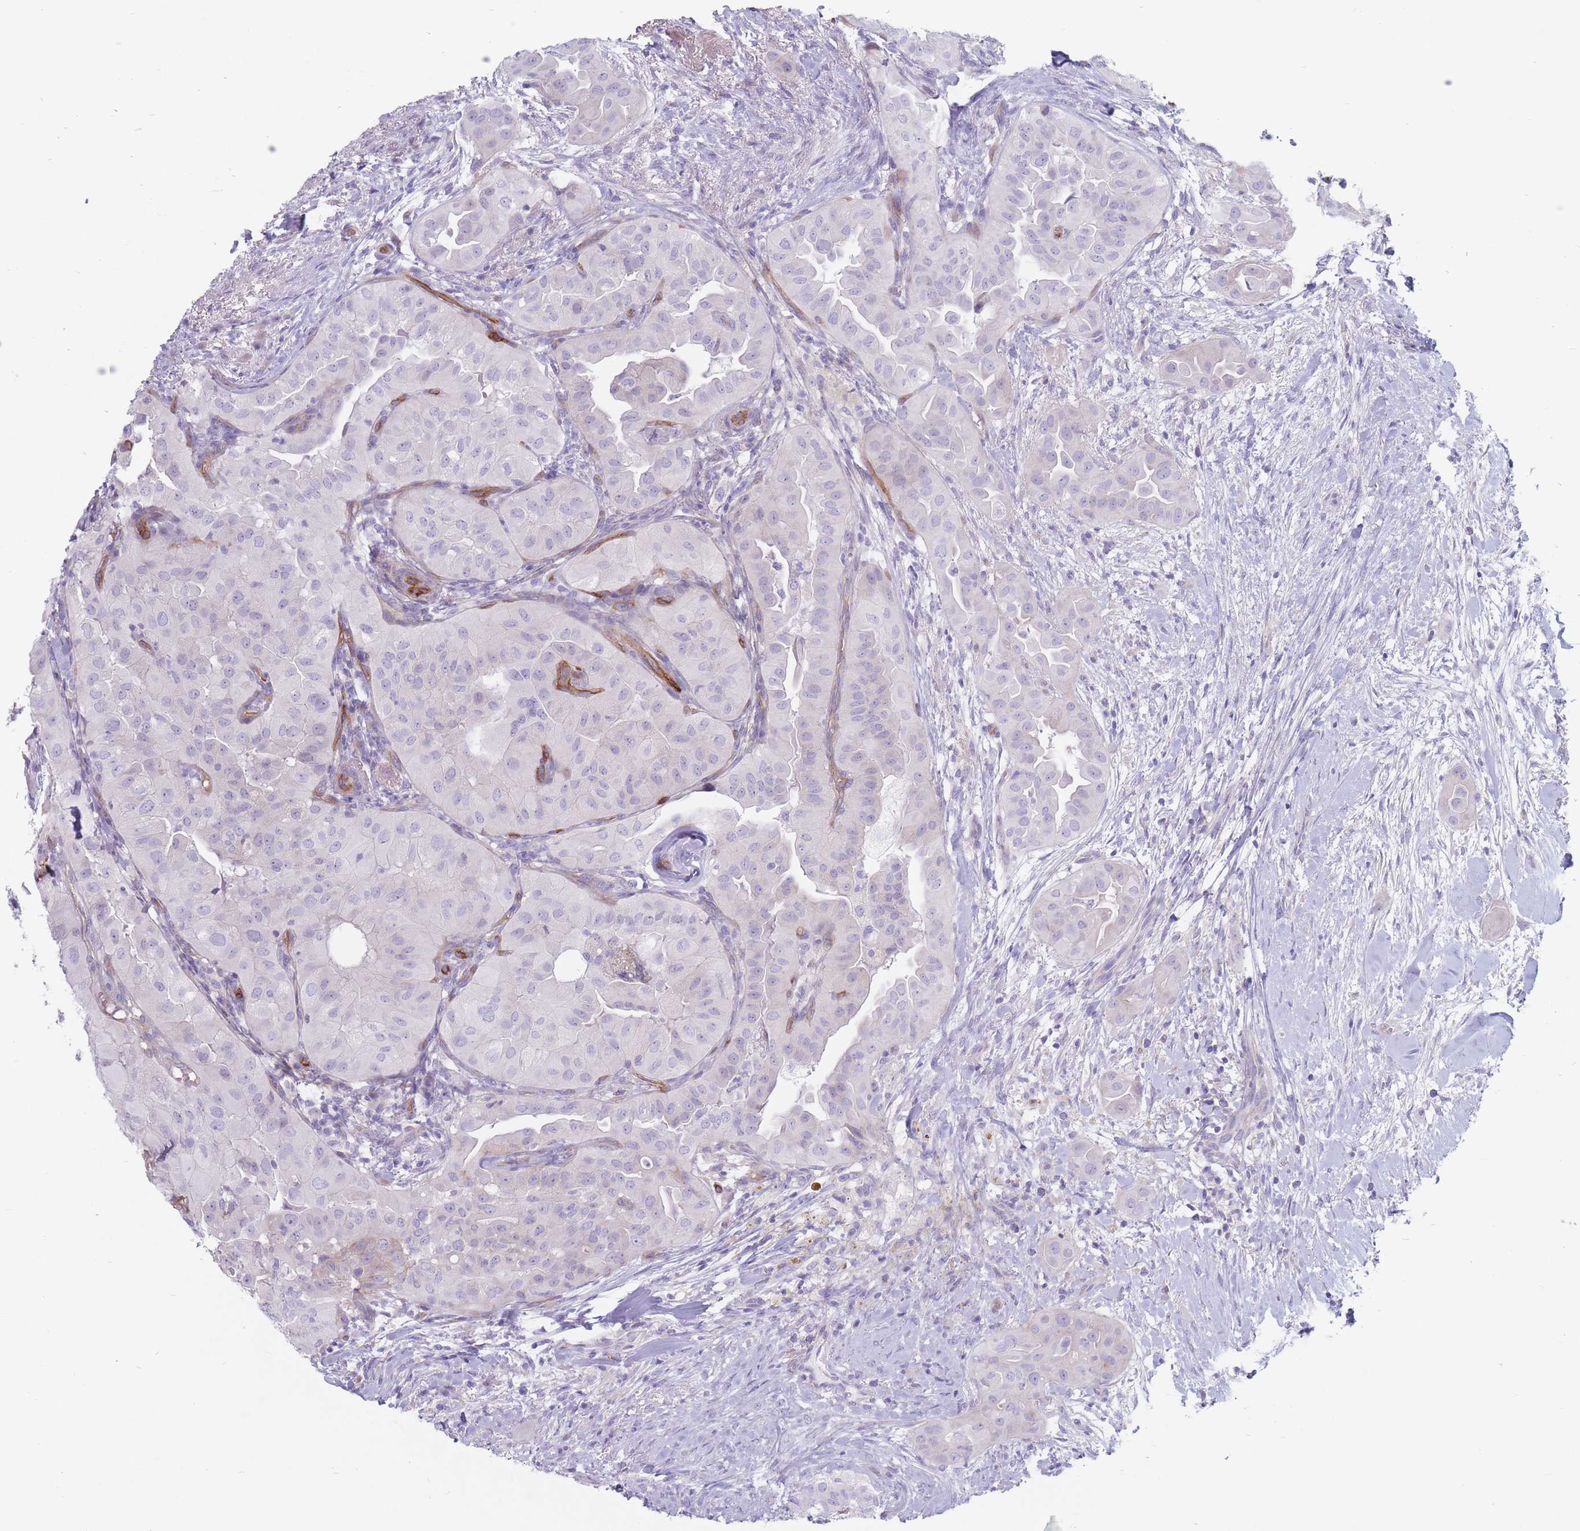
{"staining": {"intensity": "negative", "quantity": "none", "location": "none"}, "tissue": "thyroid cancer", "cell_type": "Tumor cells", "image_type": "cancer", "snomed": [{"axis": "morphology", "description": "Normal tissue, NOS"}, {"axis": "morphology", "description": "Papillary adenocarcinoma, NOS"}, {"axis": "topography", "description": "Thyroid gland"}], "caption": "Thyroid cancer (papillary adenocarcinoma) was stained to show a protein in brown. There is no significant positivity in tumor cells.", "gene": "PLPP1", "patient": {"sex": "female", "age": 59}}